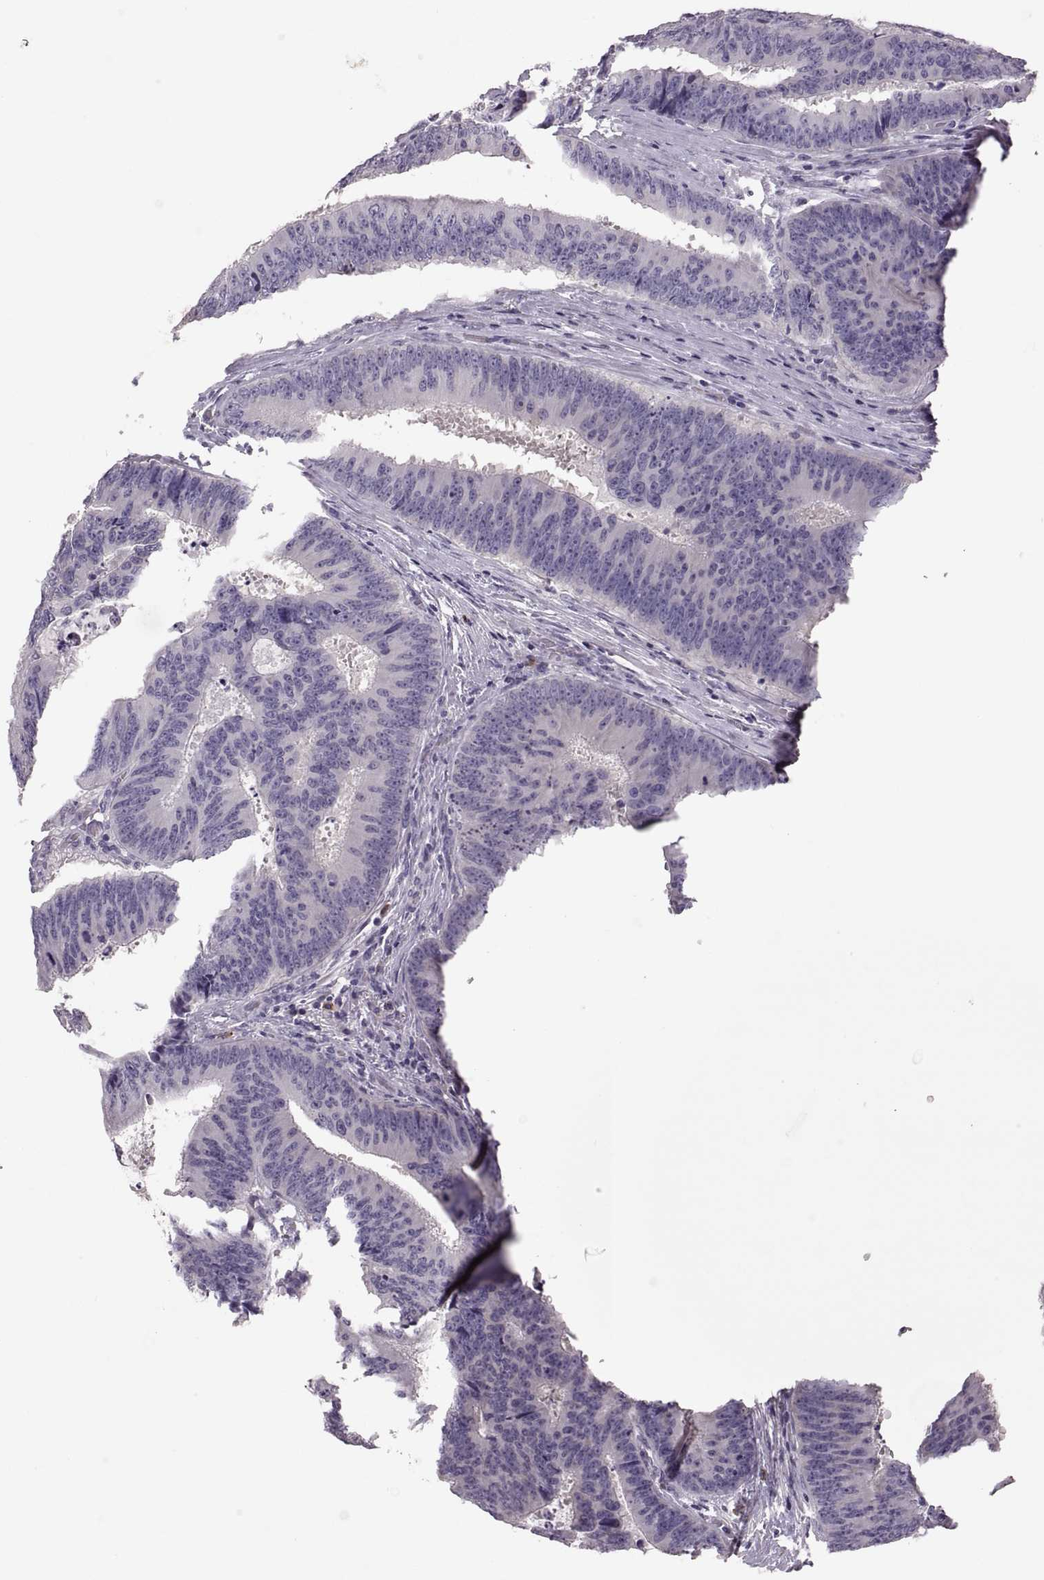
{"staining": {"intensity": "negative", "quantity": "none", "location": "none"}, "tissue": "colorectal cancer", "cell_type": "Tumor cells", "image_type": "cancer", "snomed": [{"axis": "morphology", "description": "Adenocarcinoma, NOS"}, {"axis": "topography", "description": "Colon"}], "caption": "A photomicrograph of adenocarcinoma (colorectal) stained for a protein demonstrates no brown staining in tumor cells.", "gene": "WFDC8", "patient": {"sex": "female", "age": 82}}